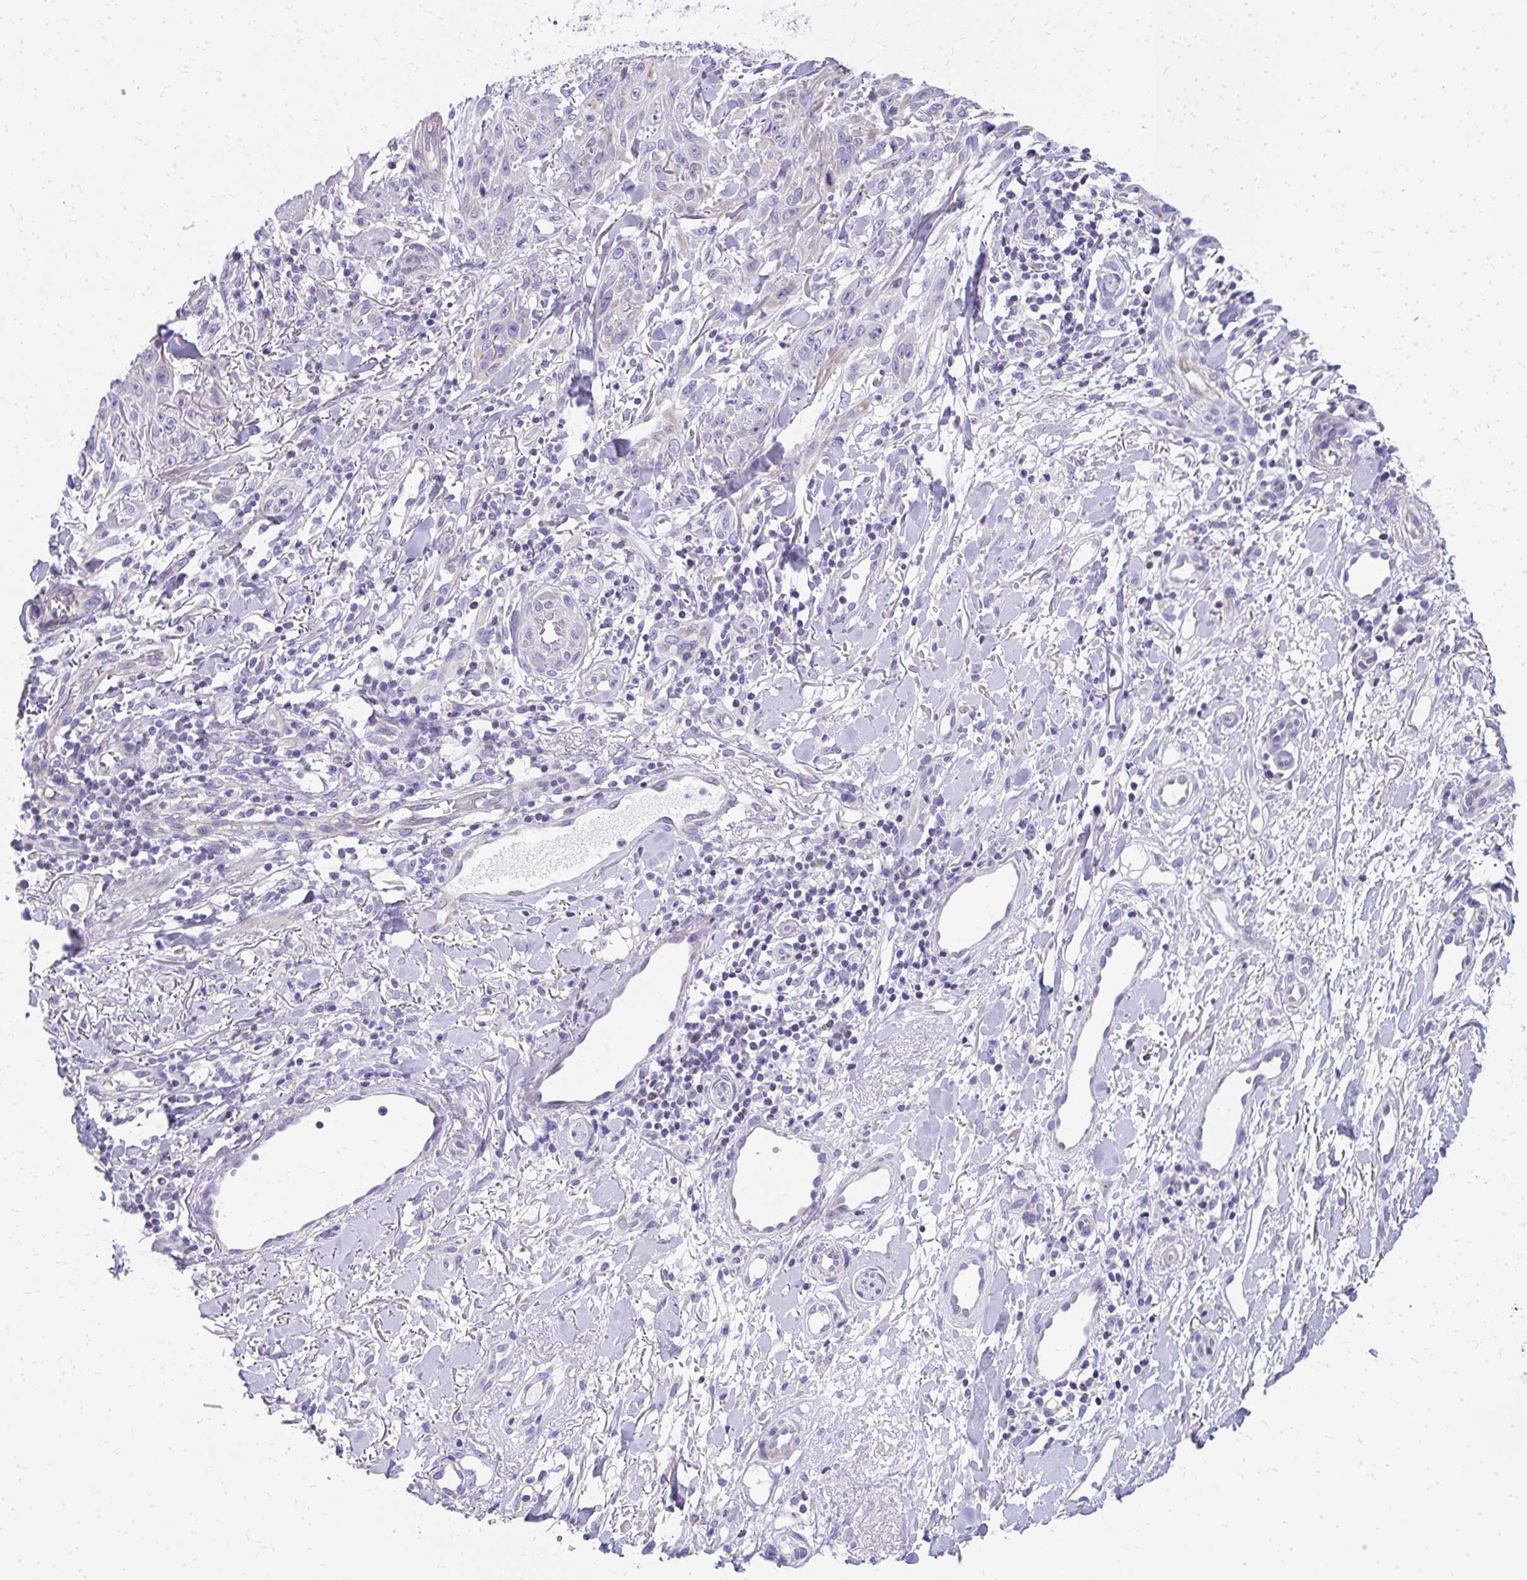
{"staining": {"intensity": "negative", "quantity": "none", "location": "none"}, "tissue": "skin cancer", "cell_type": "Tumor cells", "image_type": "cancer", "snomed": [{"axis": "morphology", "description": "Squamous cell carcinoma, NOS"}, {"axis": "topography", "description": "Skin"}], "caption": "Histopathology image shows no protein positivity in tumor cells of skin squamous cell carcinoma tissue.", "gene": "IL37", "patient": {"sex": "male", "age": 86}}